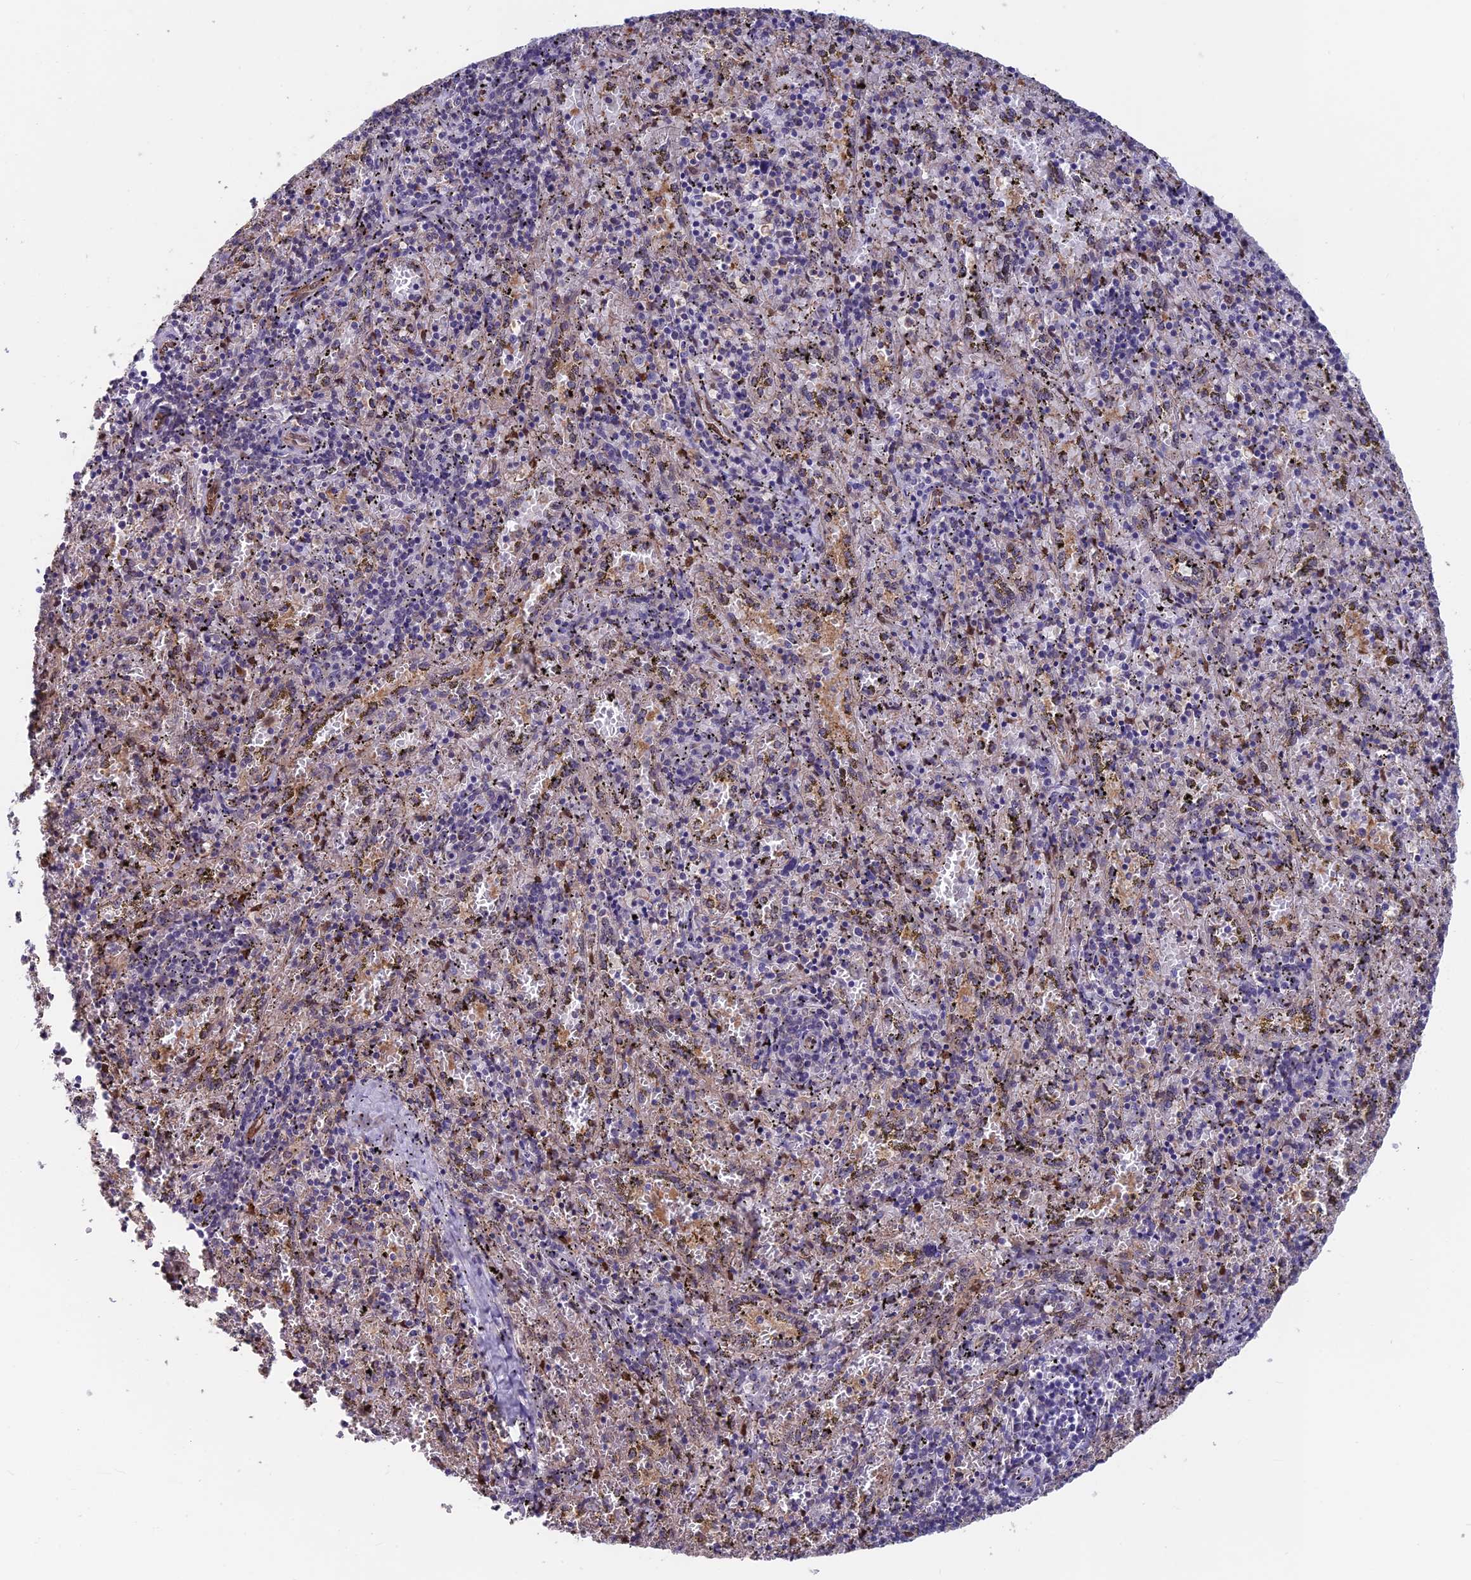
{"staining": {"intensity": "weak", "quantity": "<25%", "location": "cytoplasmic/membranous"}, "tissue": "spleen", "cell_type": "Cells in red pulp", "image_type": "normal", "snomed": [{"axis": "morphology", "description": "Normal tissue, NOS"}, {"axis": "topography", "description": "Spleen"}], "caption": "Immunohistochemistry histopathology image of normal human spleen stained for a protein (brown), which exhibits no expression in cells in red pulp. (Brightfield microscopy of DAB immunohistochemistry at high magnification).", "gene": "MAST2", "patient": {"sex": "male", "age": 11}}